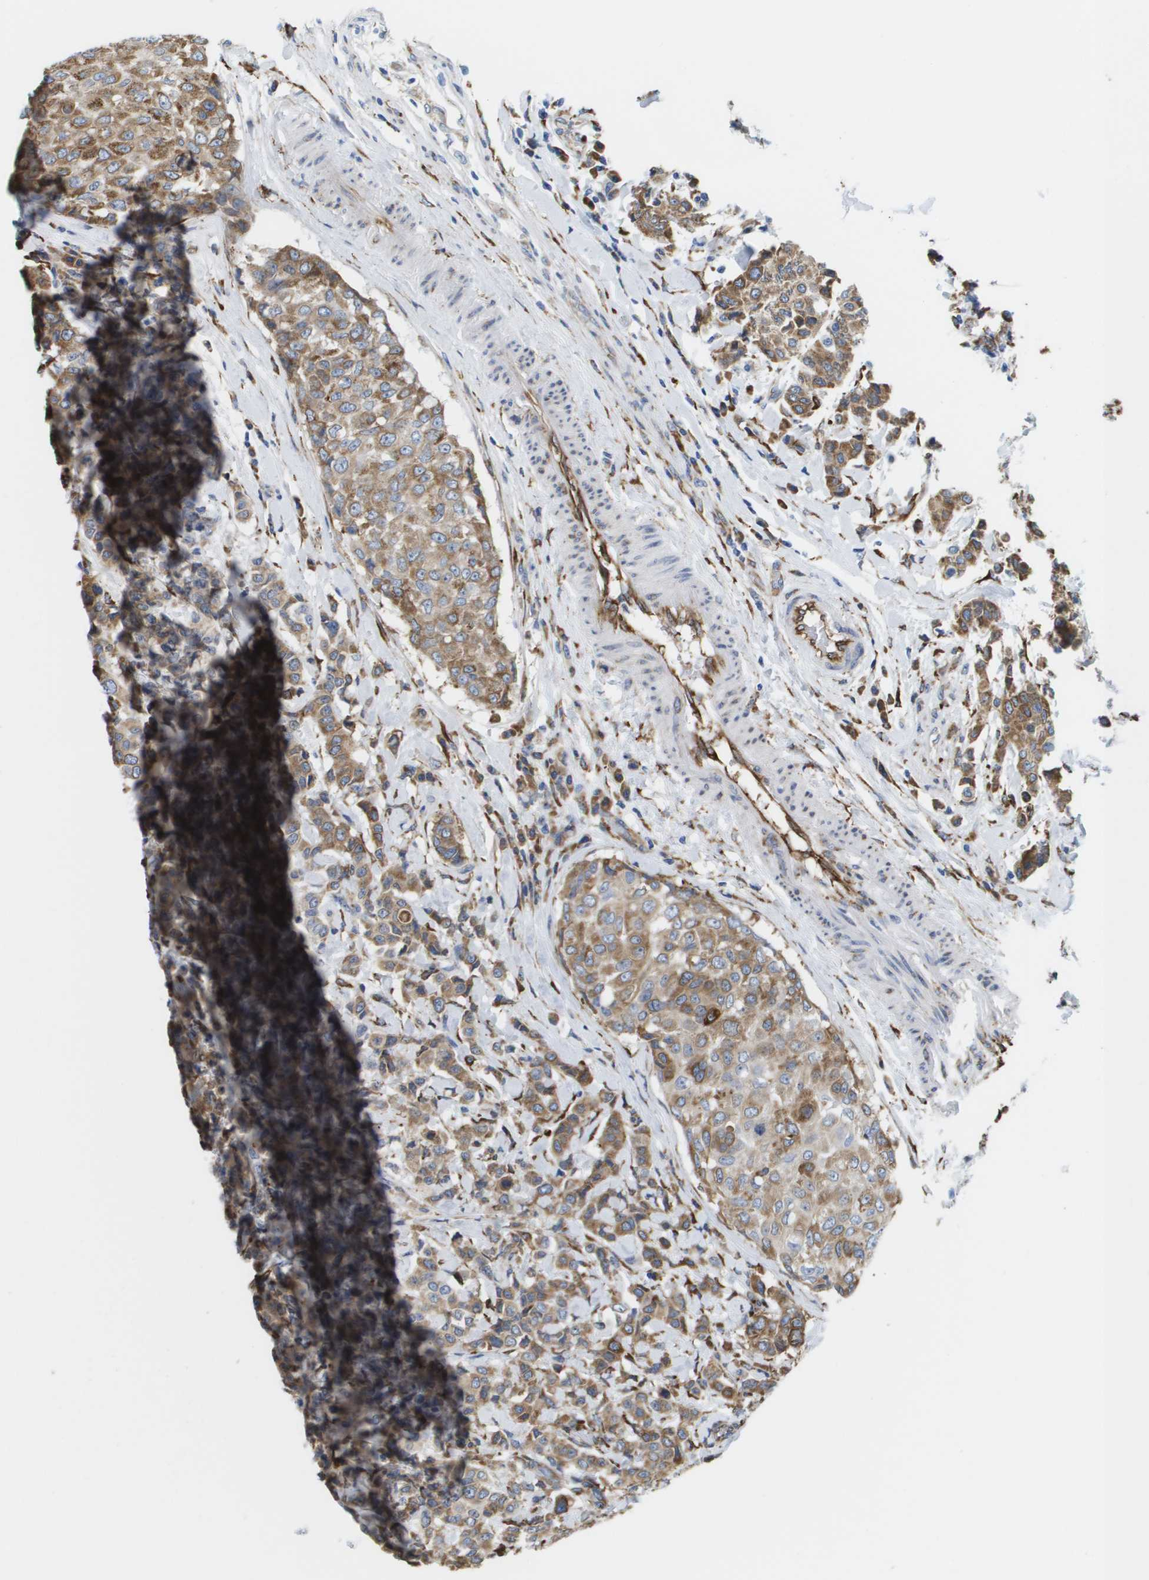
{"staining": {"intensity": "moderate", "quantity": ">75%", "location": "cytoplasmic/membranous"}, "tissue": "breast cancer", "cell_type": "Tumor cells", "image_type": "cancer", "snomed": [{"axis": "morphology", "description": "Duct carcinoma"}, {"axis": "topography", "description": "Breast"}], "caption": "Invasive ductal carcinoma (breast) stained for a protein (brown) shows moderate cytoplasmic/membranous positive expression in about >75% of tumor cells.", "gene": "ST3GAL2", "patient": {"sex": "female", "age": 27}}